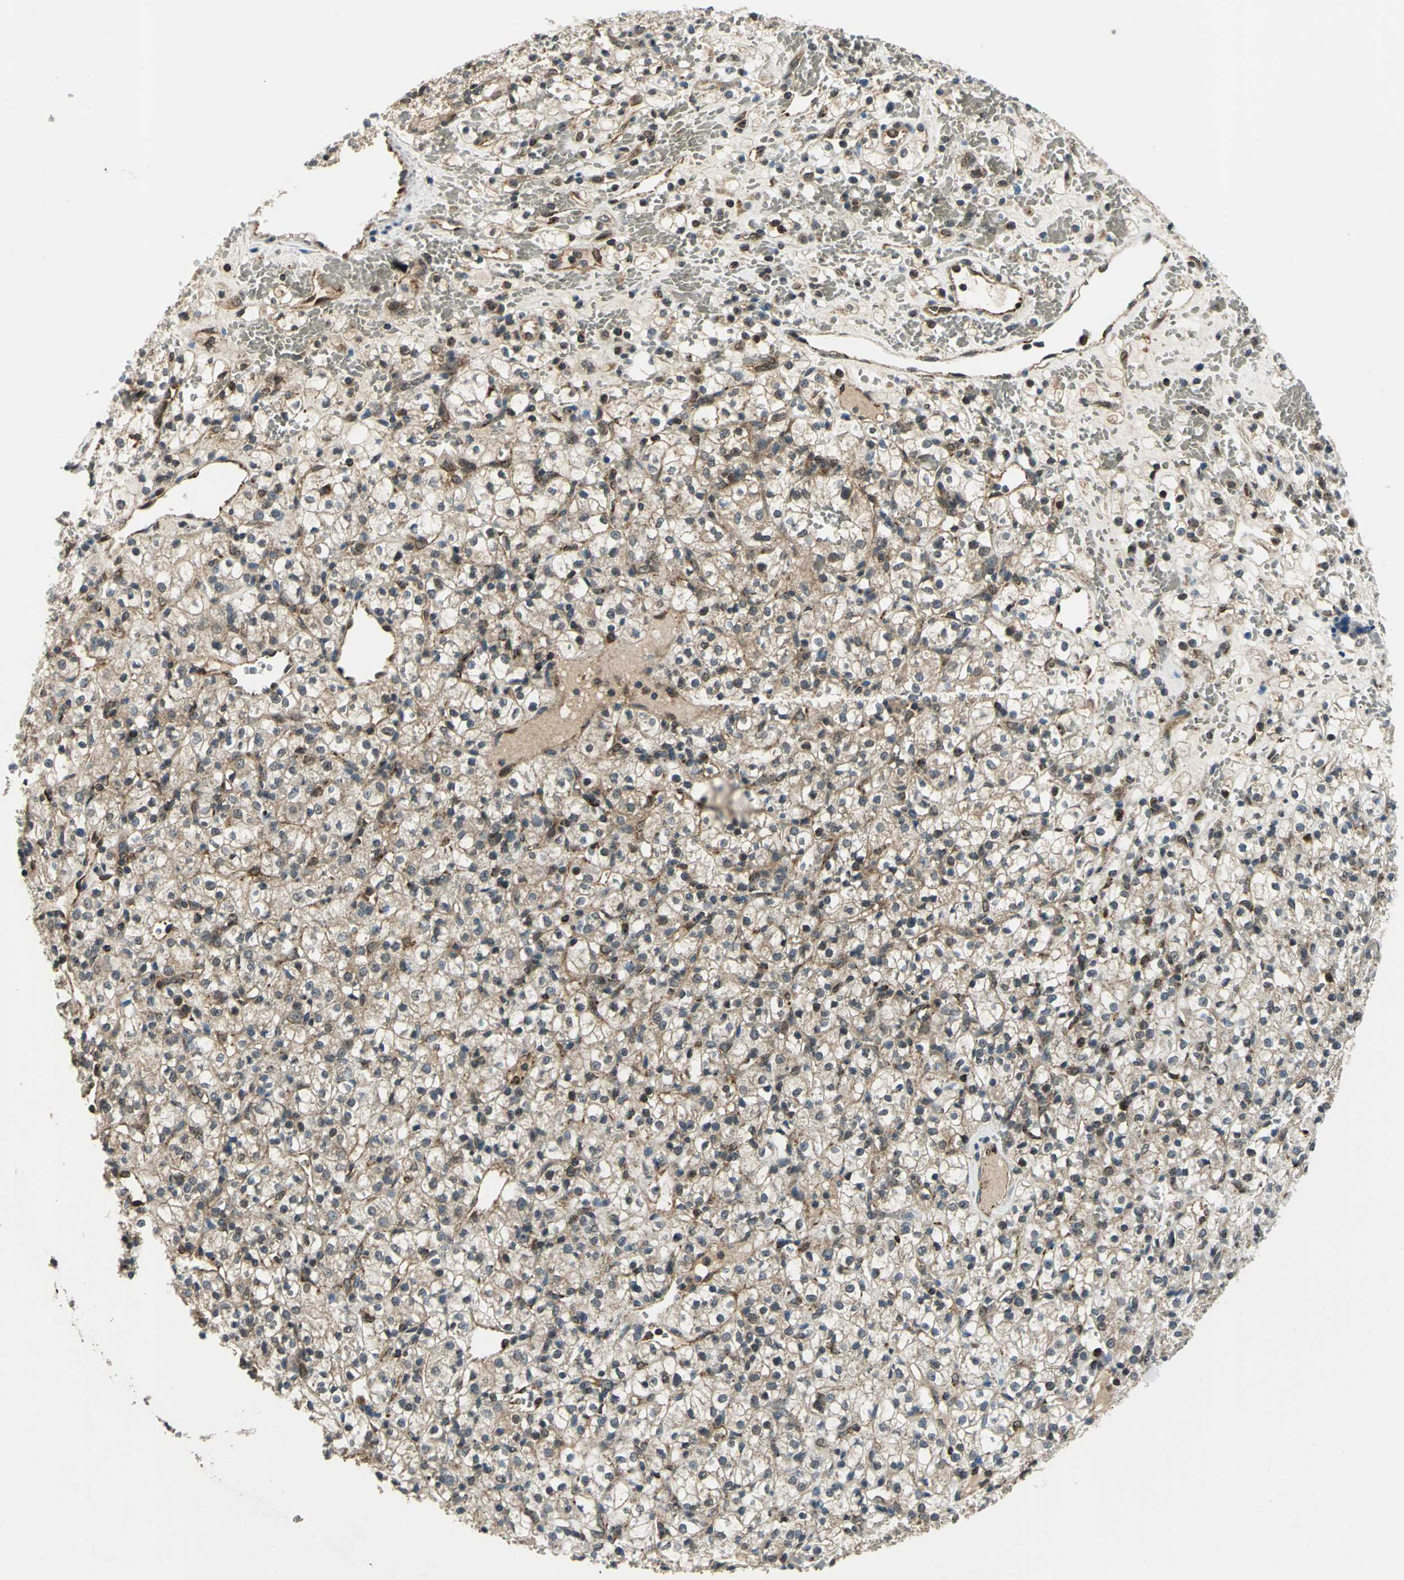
{"staining": {"intensity": "moderate", "quantity": ">75%", "location": "cytoplasmic/membranous,nuclear"}, "tissue": "renal cancer", "cell_type": "Tumor cells", "image_type": "cancer", "snomed": [{"axis": "morphology", "description": "Adenocarcinoma, NOS"}, {"axis": "topography", "description": "Kidney"}], "caption": "IHC (DAB (3,3'-diaminobenzidine)) staining of renal adenocarcinoma reveals moderate cytoplasmic/membranous and nuclear protein positivity in about >75% of tumor cells. Nuclei are stained in blue.", "gene": "NUDT2", "patient": {"sex": "female", "age": 60}}